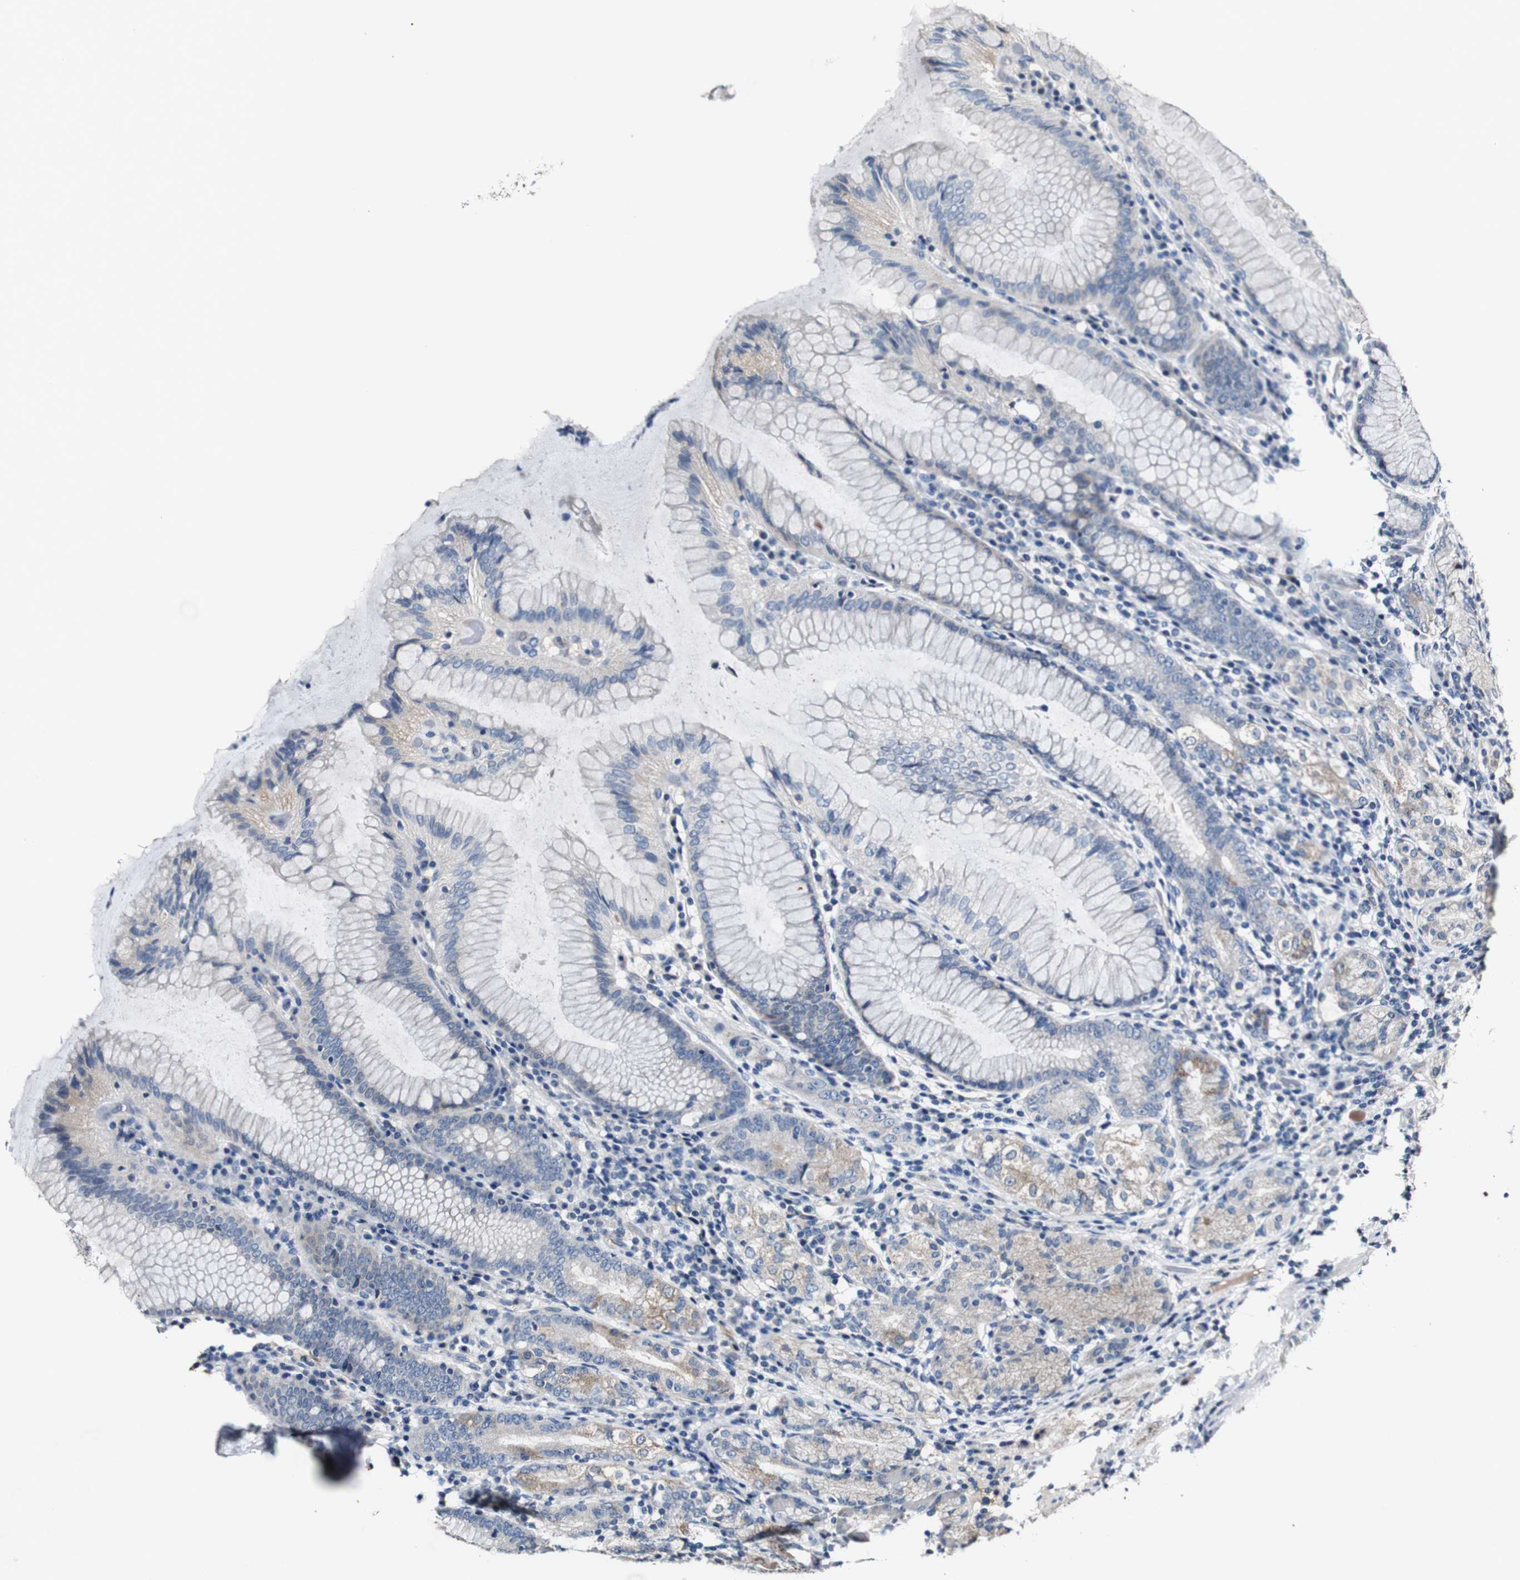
{"staining": {"intensity": "moderate", "quantity": "25%-75%", "location": "cytoplasmic/membranous"}, "tissue": "stomach", "cell_type": "Glandular cells", "image_type": "normal", "snomed": [{"axis": "morphology", "description": "Normal tissue, NOS"}, {"axis": "topography", "description": "Stomach, lower"}], "caption": "Immunohistochemical staining of benign human stomach displays moderate cytoplasmic/membranous protein positivity in approximately 25%-75% of glandular cells.", "gene": "GRAMD1A", "patient": {"sex": "female", "age": 76}}